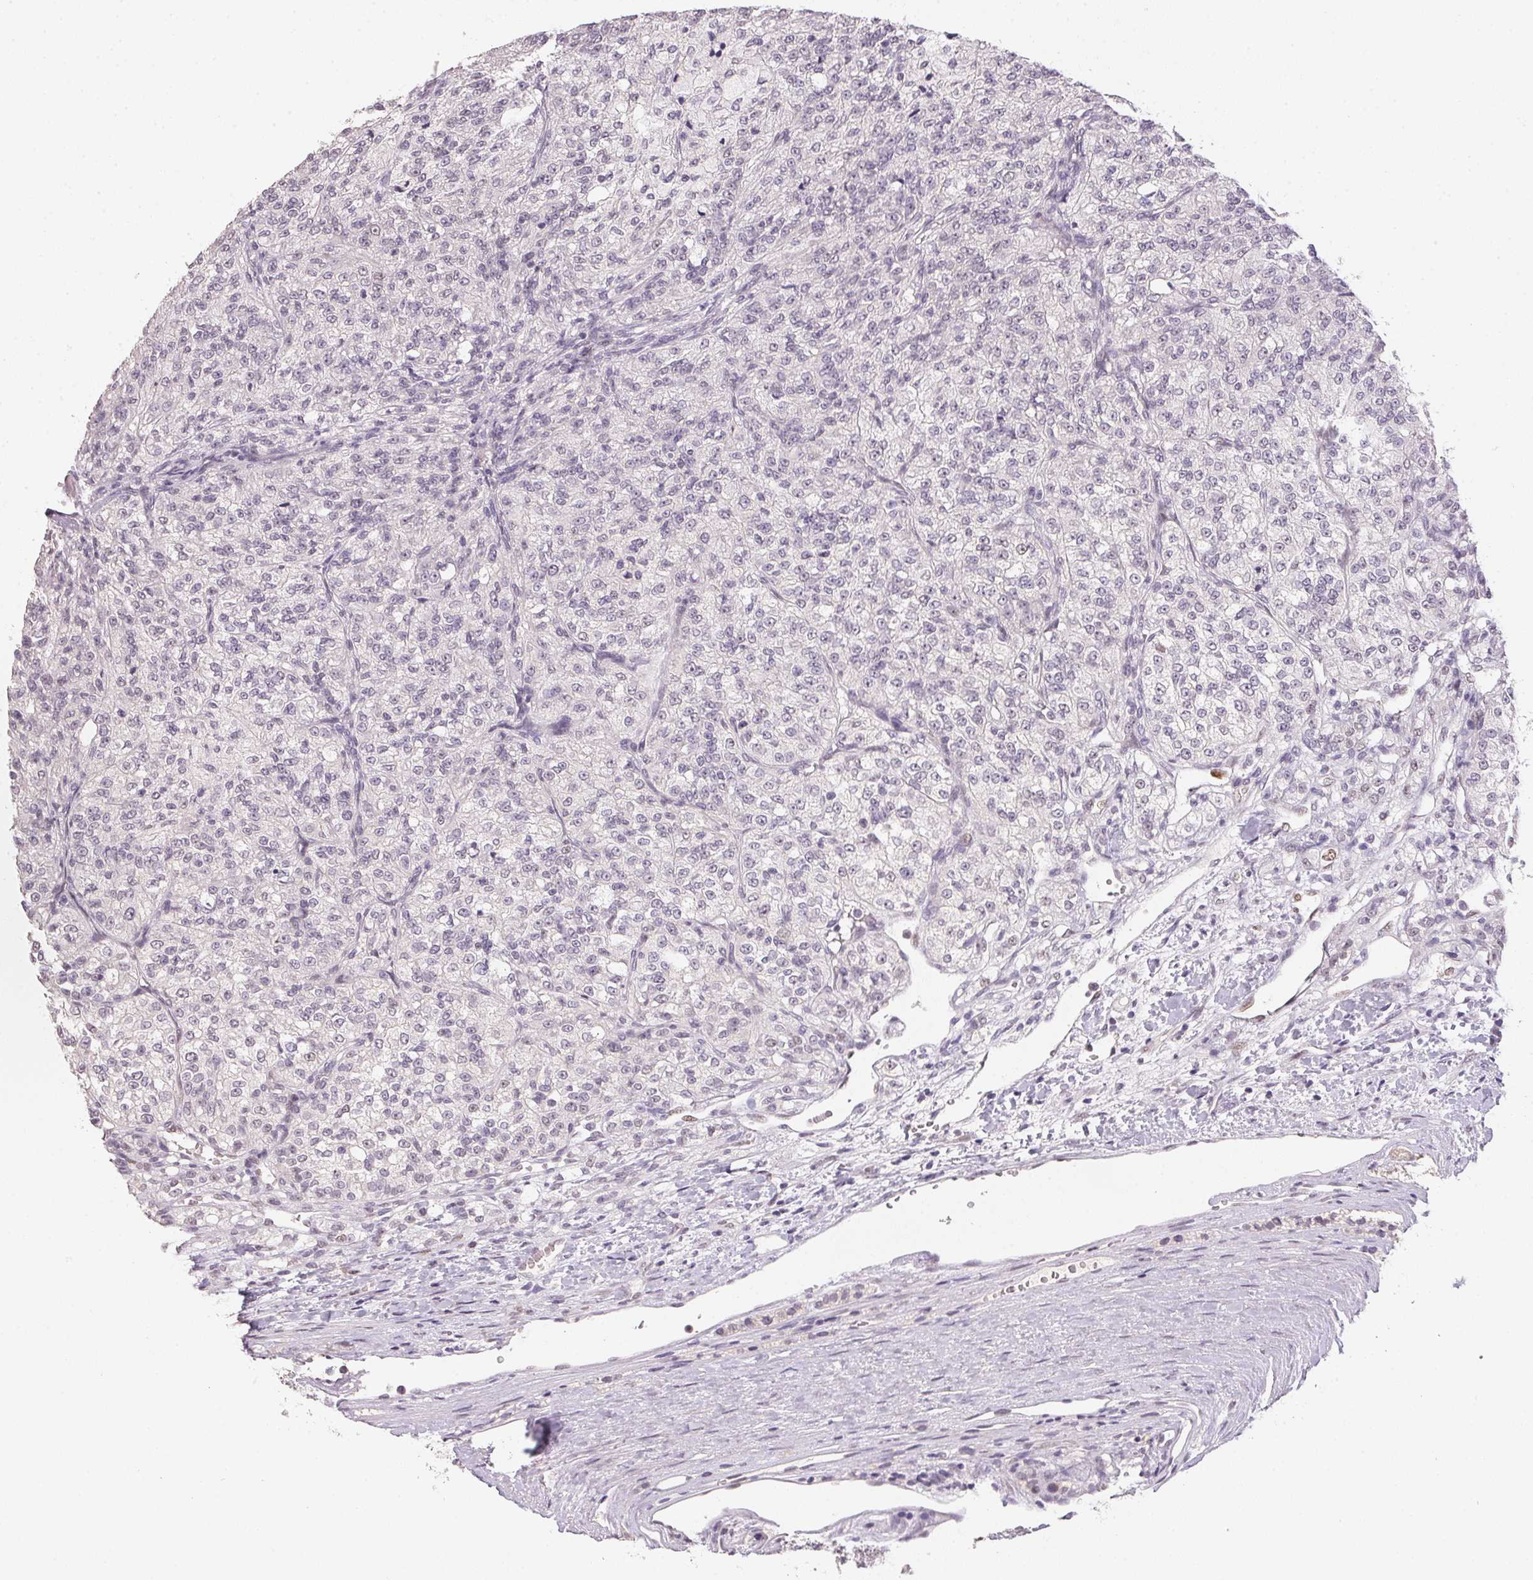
{"staining": {"intensity": "negative", "quantity": "none", "location": "none"}, "tissue": "renal cancer", "cell_type": "Tumor cells", "image_type": "cancer", "snomed": [{"axis": "morphology", "description": "Adenocarcinoma, NOS"}, {"axis": "topography", "description": "Kidney"}], "caption": "IHC photomicrograph of human renal adenocarcinoma stained for a protein (brown), which displays no staining in tumor cells. (Stains: DAB (3,3'-diaminobenzidine) immunohistochemistry (IHC) with hematoxylin counter stain, Microscopy: brightfield microscopy at high magnification).", "gene": "POLR3G", "patient": {"sex": "female", "age": 63}}